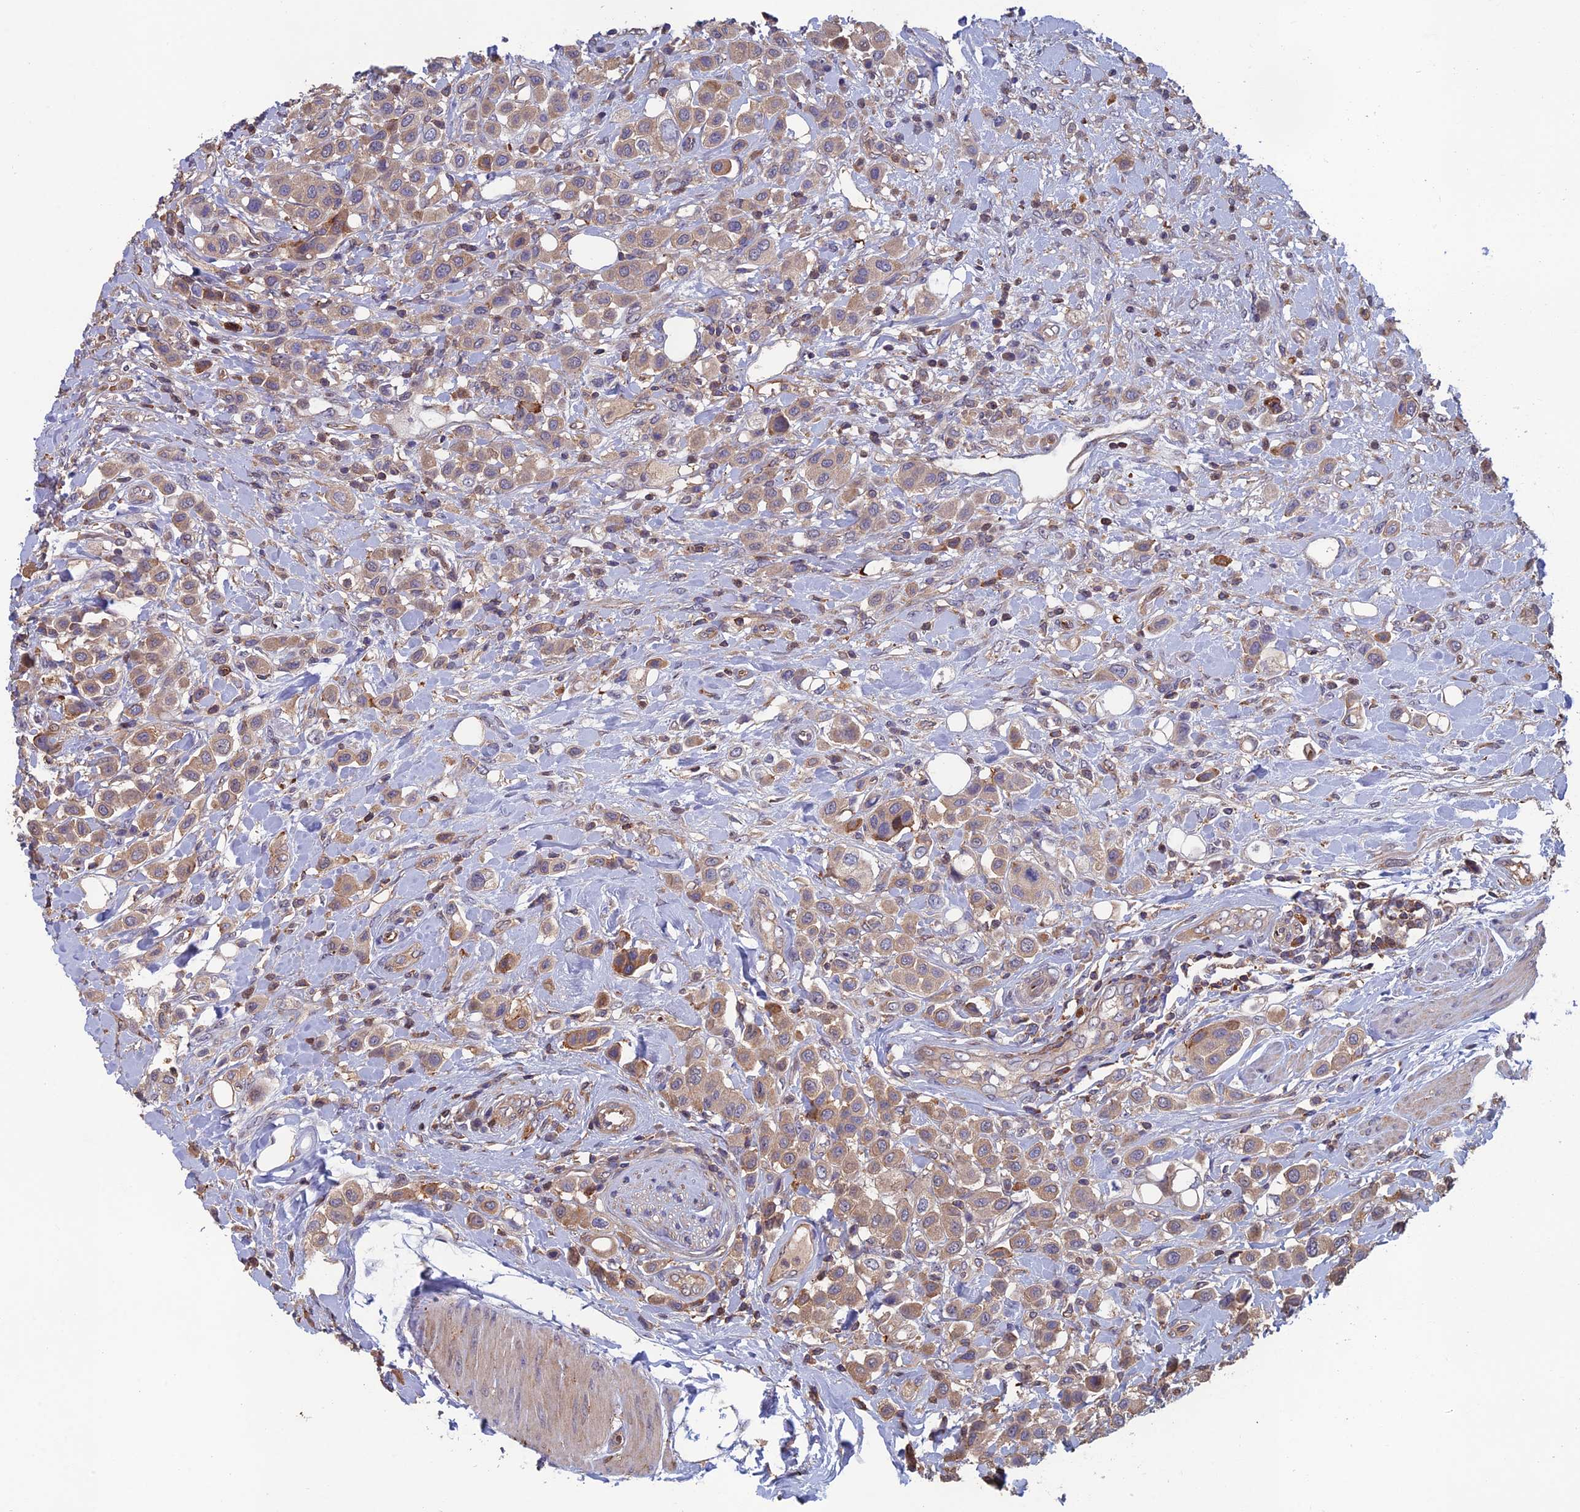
{"staining": {"intensity": "weak", "quantity": ">75%", "location": "cytoplasmic/membranous"}, "tissue": "urothelial cancer", "cell_type": "Tumor cells", "image_type": "cancer", "snomed": [{"axis": "morphology", "description": "Urothelial carcinoma, High grade"}, {"axis": "topography", "description": "Urinary bladder"}], "caption": "Human high-grade urothelial carcinoma stained with a brown dye shows weak cytoplasmic/membranous positive expression in approximately >75% of tumor cells.", "gene": "C15orf62", "patient": {"sex": "male", "age": 50}}